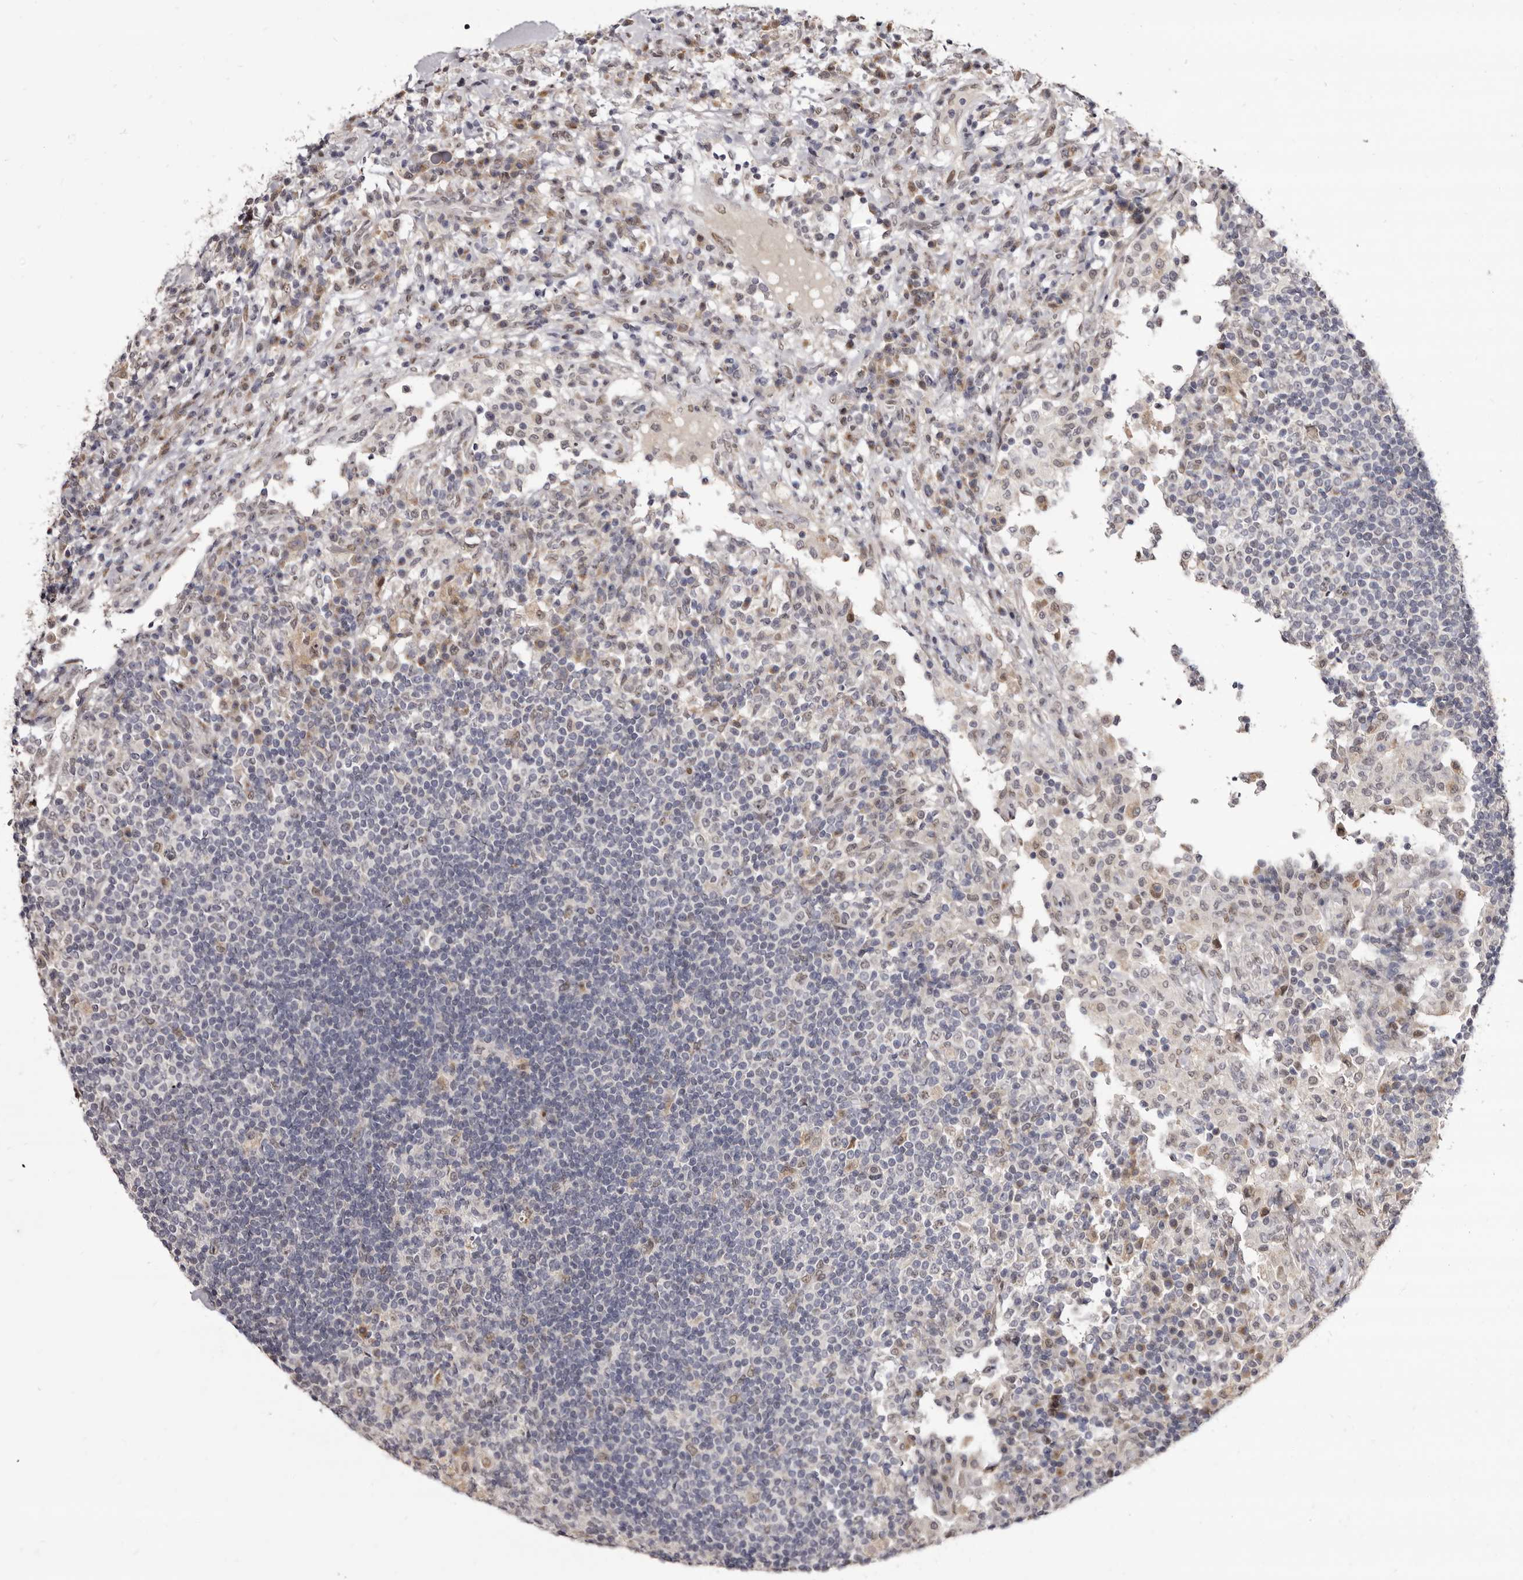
{"staining": {"intensity": "weak", "quantity": "<25%", "location": "cytoplasmic/membranous"}, "tissue": "lymph node", "cell_type": "Non-germinal center cells", "image_type": "normal", "snomed": [{"axis": "morphology", "description": "Normal tissue, NOS"}, {"axis": "topography", "description": "Lymph node"}], "caption": "IHC micrograph of benign human lymph node stained for a protein (brown), which displays no staining in non-germinal center cells.", "gene": "ZNF326", "patient": {"sex": "female", "age": 53}}